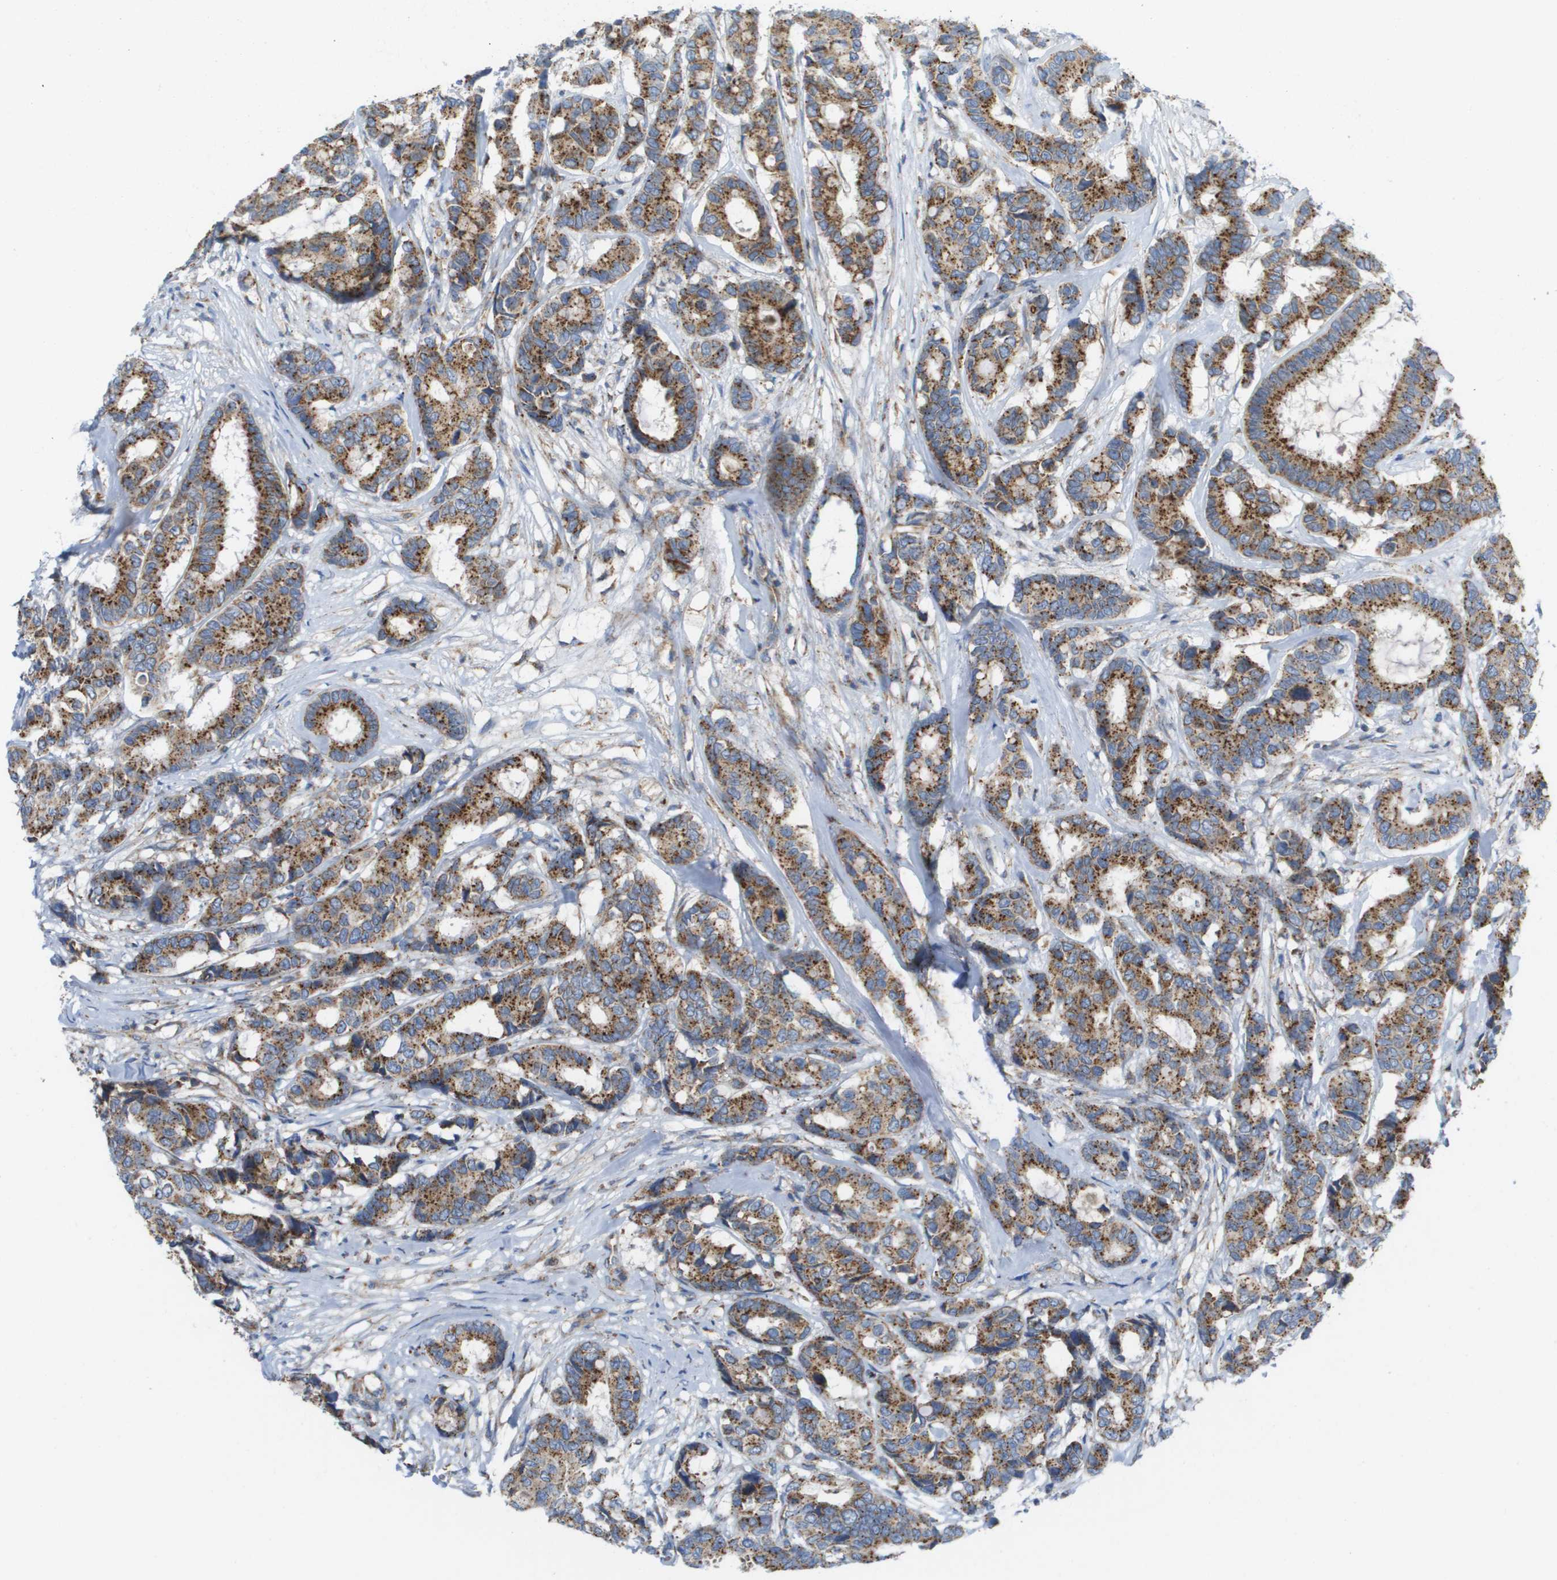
{"staining": {"intensity": "moderate", "quantity": ">75%", "location": "cytoplasmic/membranous"}, "tissue": "breast cancer", "cell_type": "Tumor cells", "image_type": "cancer", "snomed": [{"axis": "morphology", "description": "Duct carcinoma"}, {"axis": "topography", "description": "Breast"}], "caption": "The image displays immunohistochemical staining of breast cancer. There is moderate cytoplasmic/membranous positivity is present in approximately >75% of tumor cells.", "gene": "FIS1", "patient": {"sex": "female", "age": 87}}